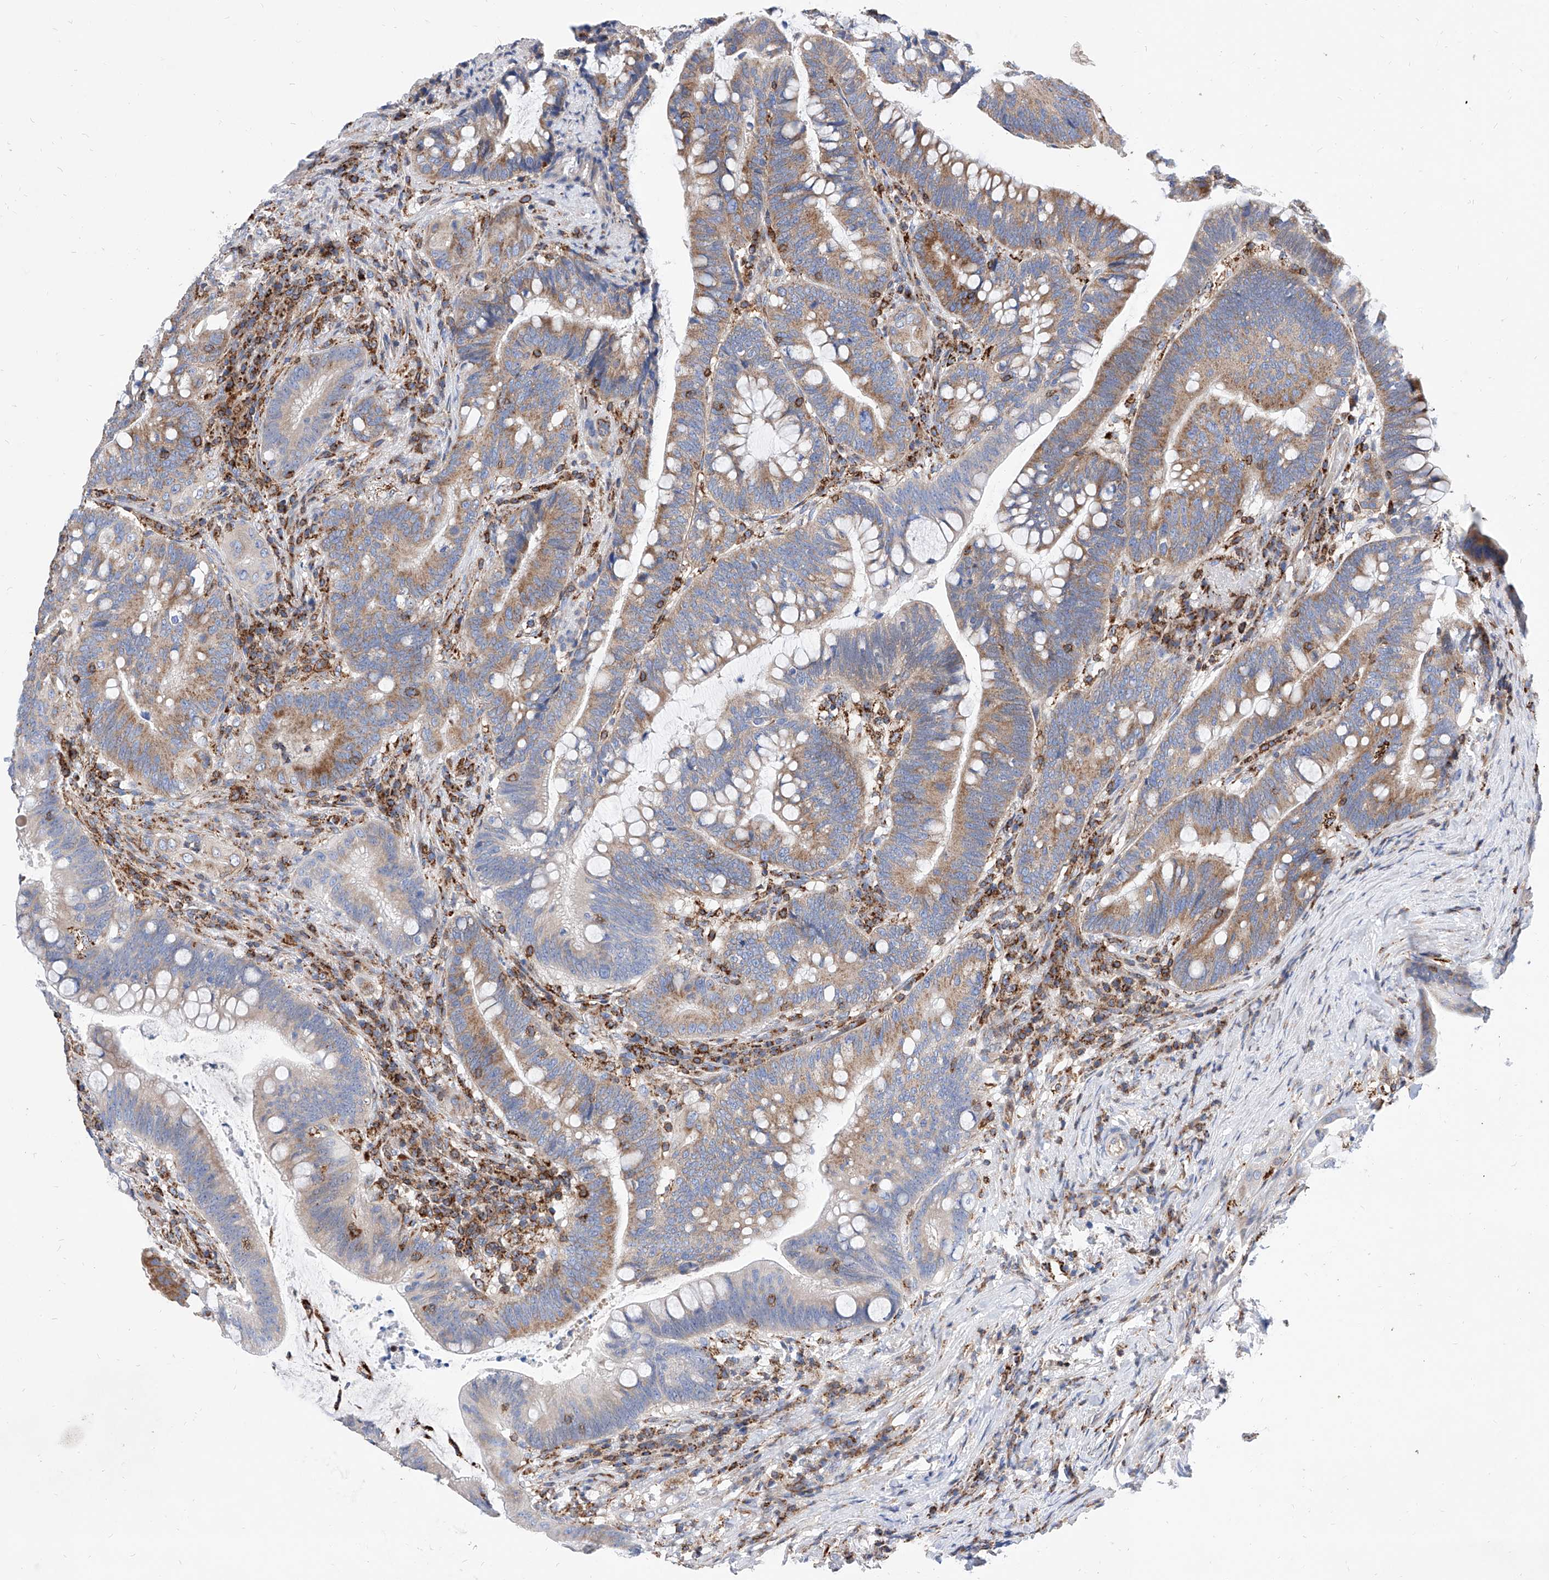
{"staining": {"intensity": "moderate", "quantity": ">75%", "location": "cytoplasmic/membranous"}, "tissue": "colorectal cancer", "cell_type": "Tumor cells", "image_type": "cancer", "snomed": [{"axis": "morphology", "description": "Adenocarcinoma, NOS"}, {"axis": "topography", "description": "Colon"}], "caption": "Colorectal adenocarcinoma stained for a protein (brown) exhibits moderate cytoplasmic/membranous positive expression in approximately >75% of tumor cells.", "gene": "CPNE5", "patient": {"sex": "female", "age": 66}}